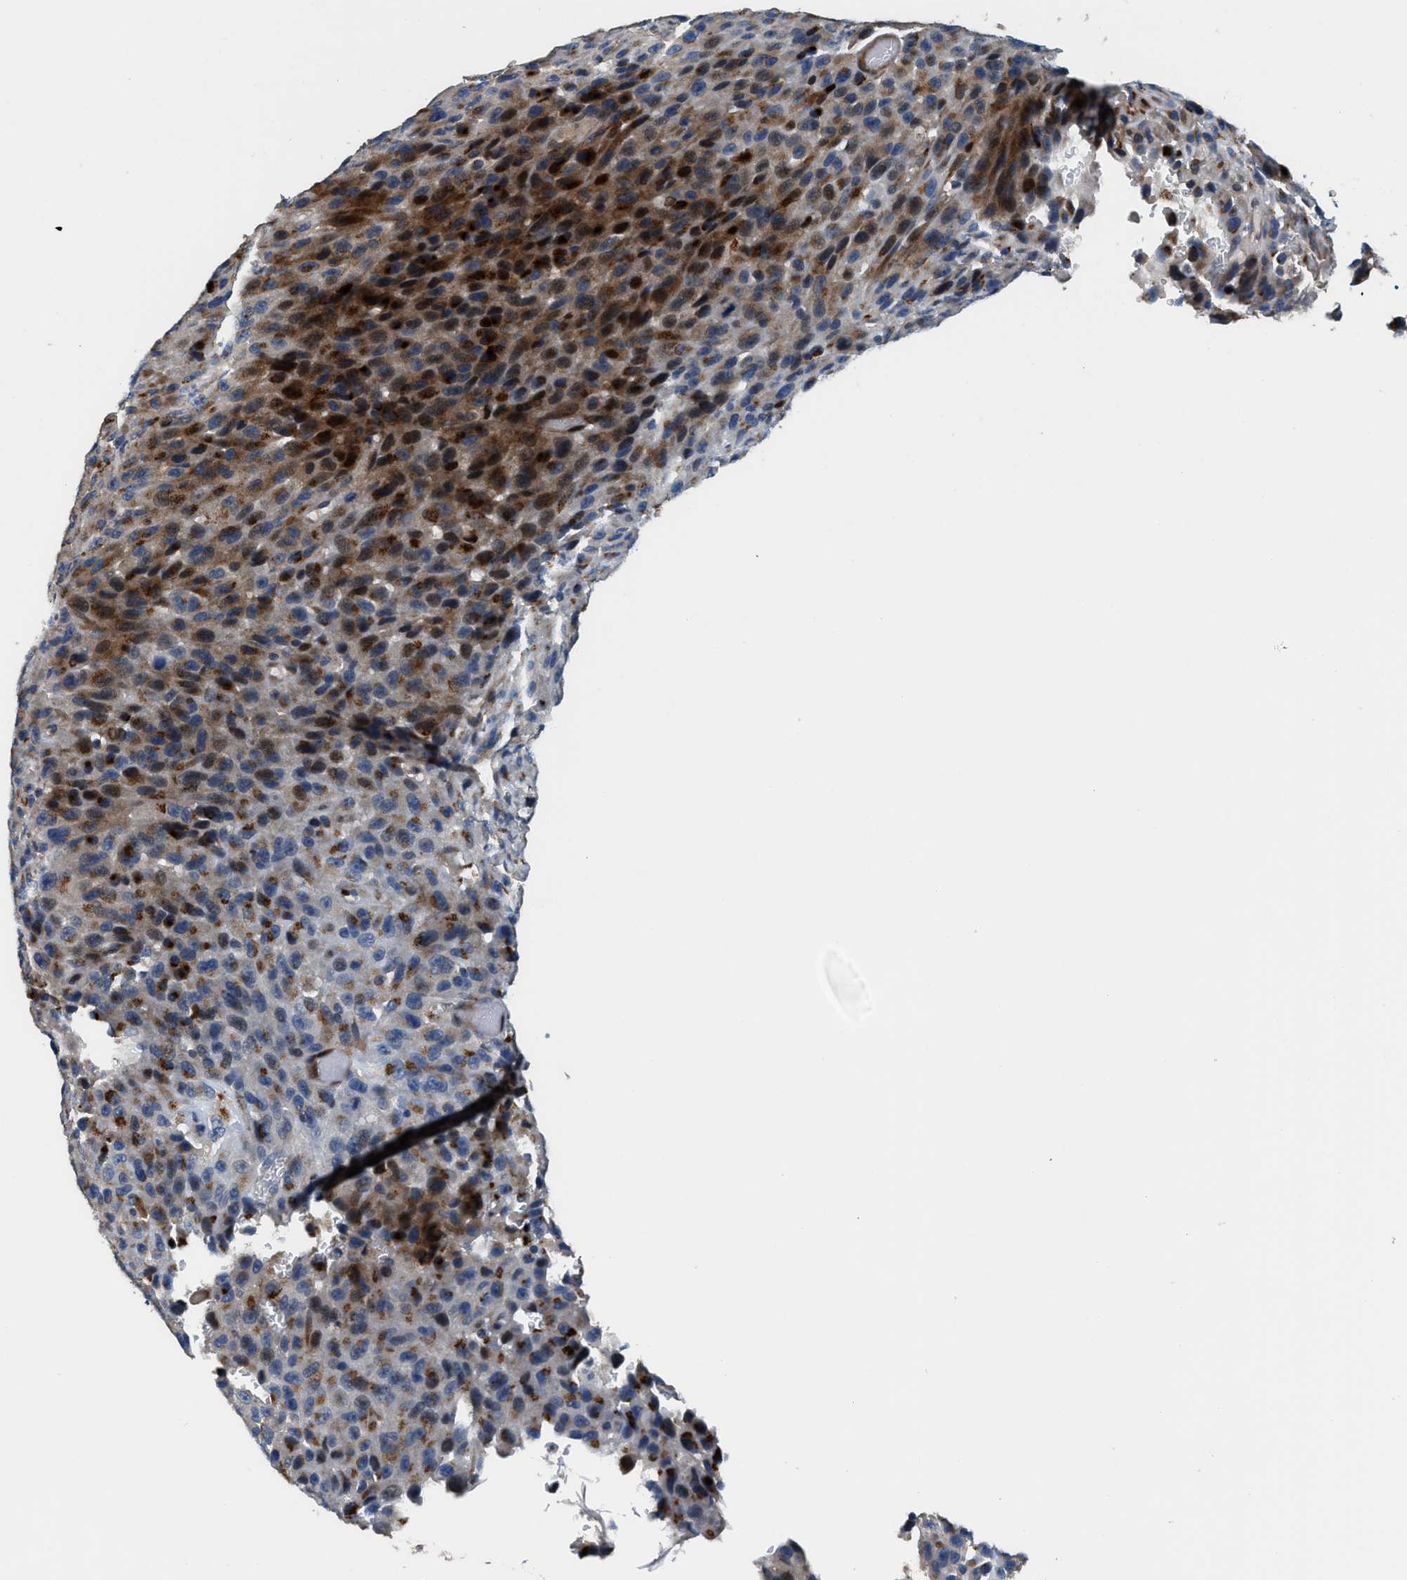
{"staining": {"intensity": "strong", "quantity": "25%-75%", "location": "cytoplasmic/membranous,nuclear"}, "tissue": "urothelial cancer", "cell_type": "Tumor cells", "image_type": "cancer", "snomed": [{"axis": "morphology", "description": "Urothelial carcinoma, High grade"}, {"axis": "topography", "description": "Urinary bladder"}], "caption": "Strong cytoplasmic/membranous and nuclear protein staining is identified in about 25%-75% of tumor cells in urothelial cancer.", "gene": "FUT8", "patient": {"sex": "male", "age": 66}}